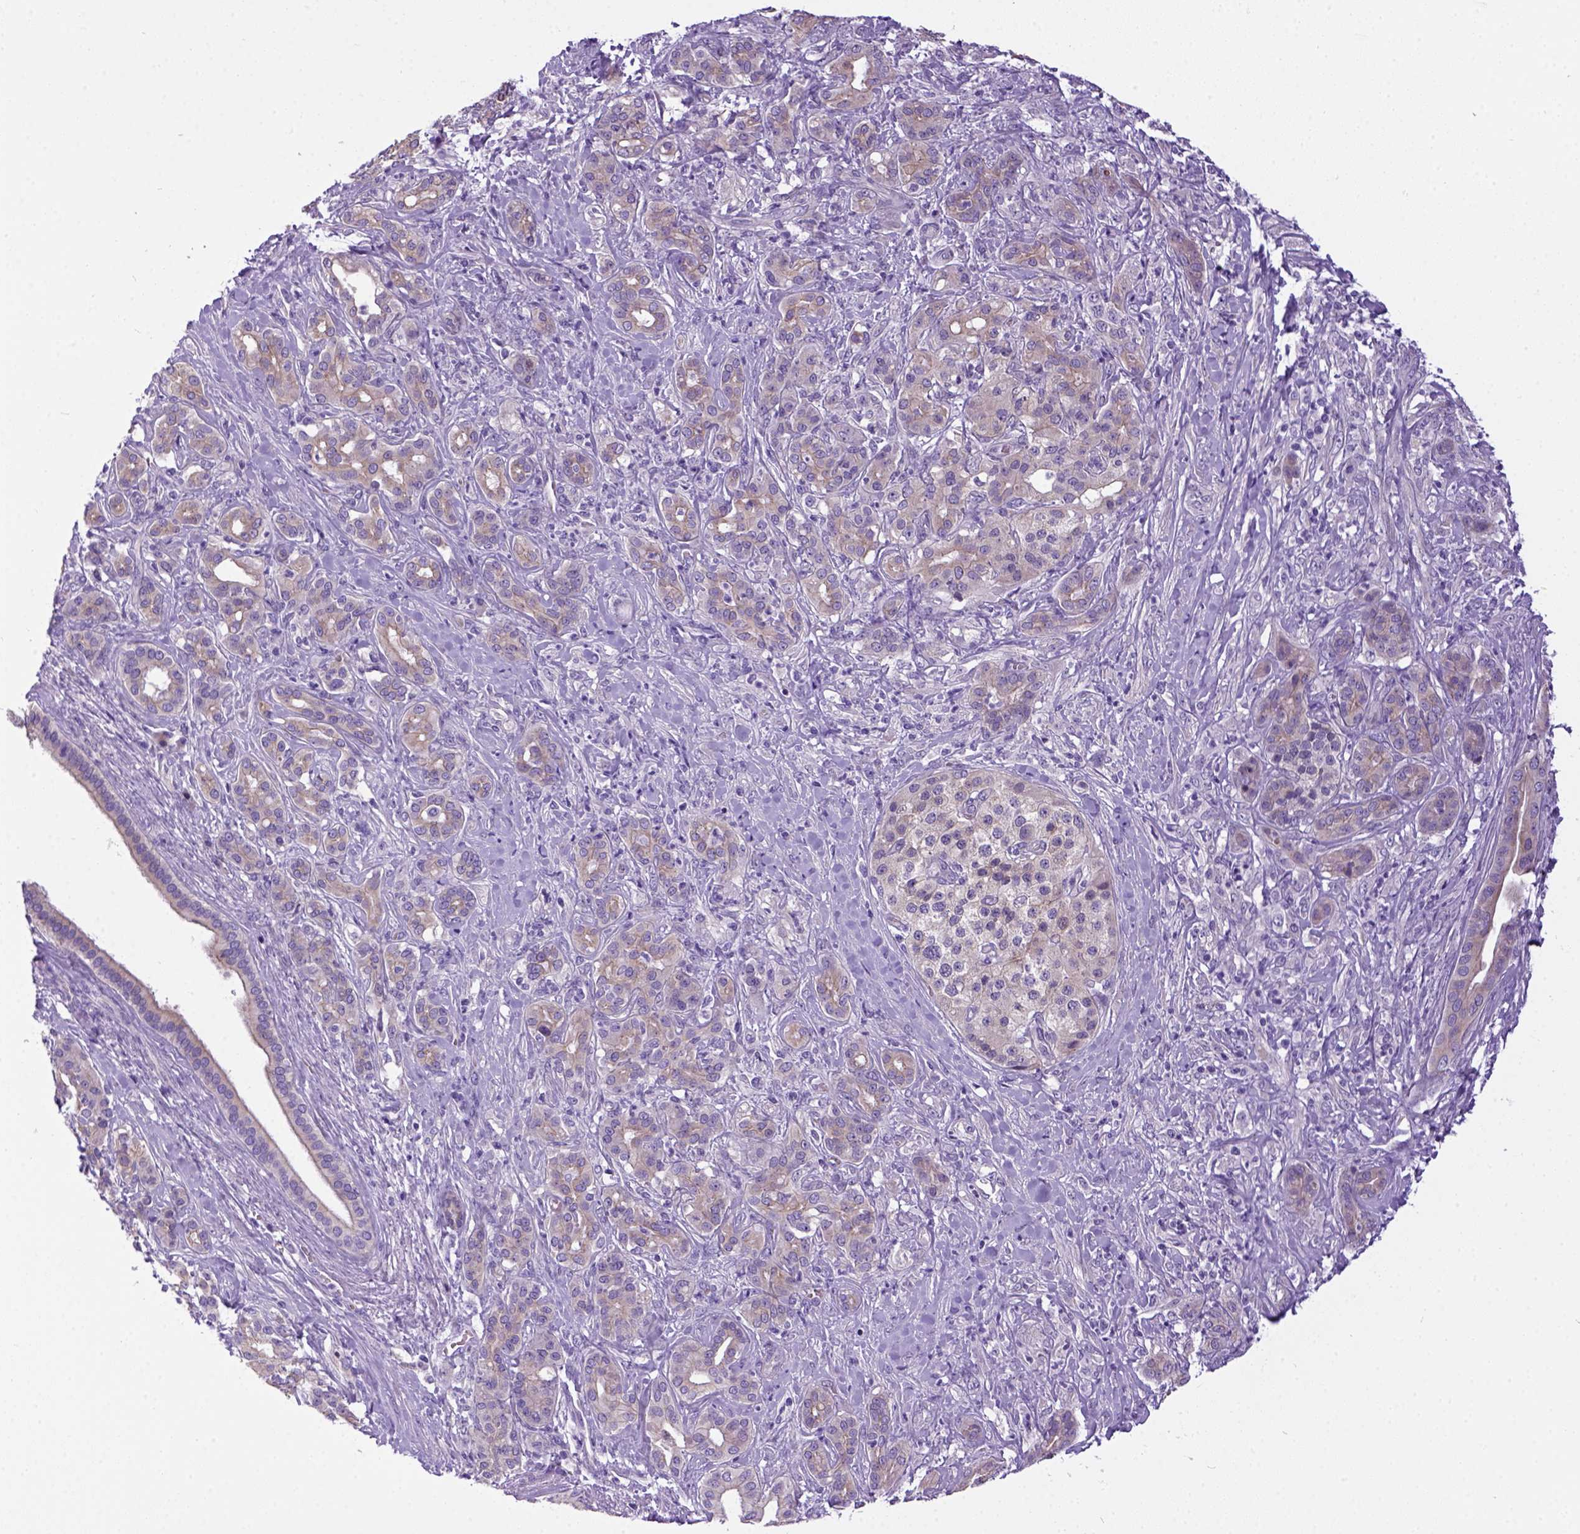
{"staining": {"intensity": "weak", "quantity": ">75%", "location": "cytoplasmic/membranous"}, "tissue": "pancreatic cancer", "cell_type": "Tumor cells", "image_type": "cancer", "snomed": [{"axis": "morphology", "description": "Normal tissue, NOS"}, {"axis": "morphology", "description": "Inflammation, NOS"}, {"axis": "morphology", "description": "Adenocarcinoma, NOS"}, {"axis": "topography", "description": "Pancreas"}], "caption": "Adenocarcinoma (pancreatic) stained with a brown dye shows weak cytoplasmic/membranous positive positivity in approximately >75% of tumor cells.", "gene": "NEK5", "patient": {"sex": "male", "age": 57}}